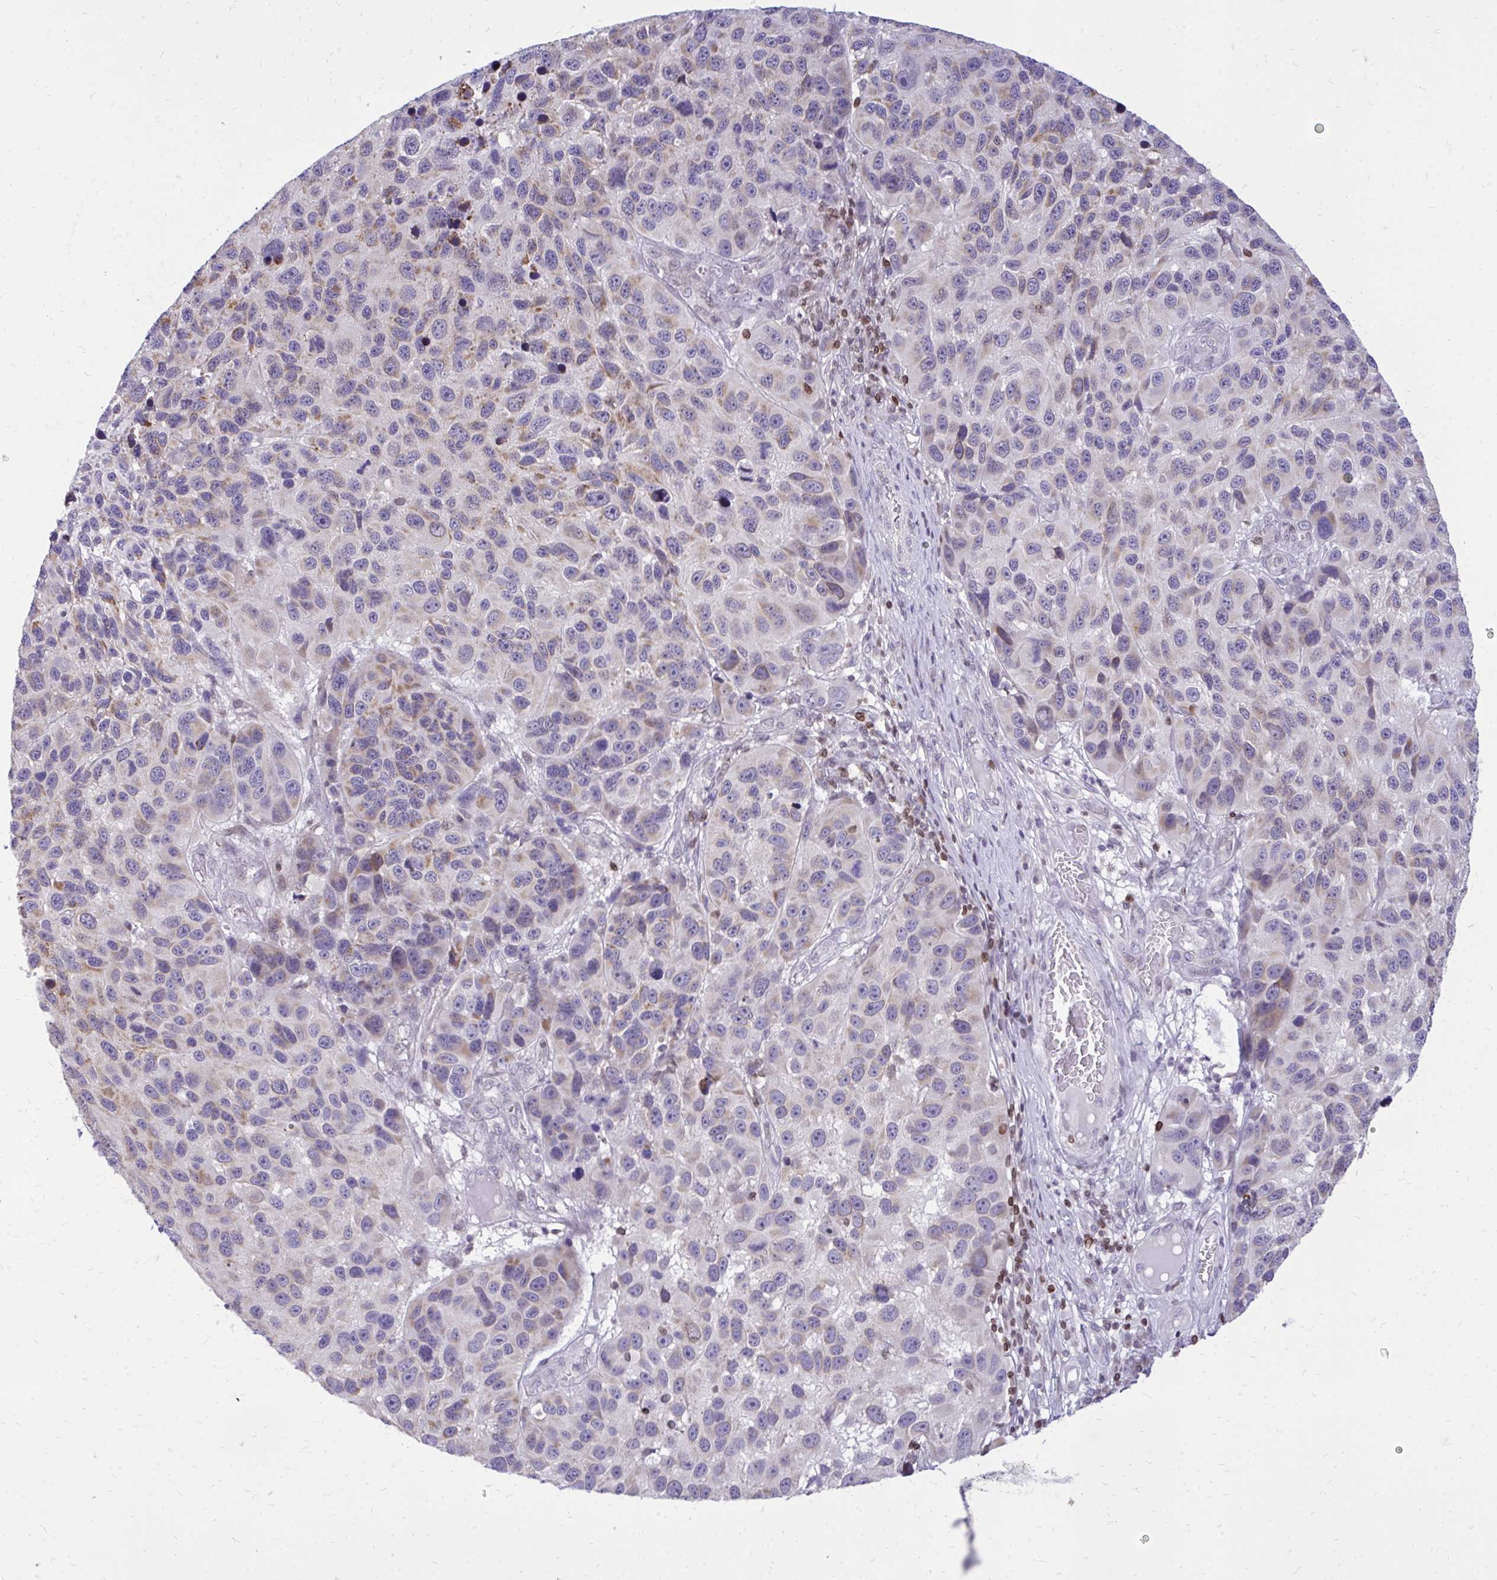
{"staining": {"intensity": "moderate", "quantity": "25%-75%", "location": "cytoplasmic/membranous"}, "tissue": "melanoma", "cell_type": "Tumor cells", "image_type": "cancer", "snomed": [{"axis": "morphology", "description": "Malignant melanoma, NOS"}, {"axis": "topography", "description": "Skin"}], "caption": "Brown immunohistochemical staining in human melanoma reveals moderate cytoplasmic/membranous staining in about 25%-75% of tumor cells.", "gene": "RPS6KA2", "patient": {"sex": "male", "age": 53}}